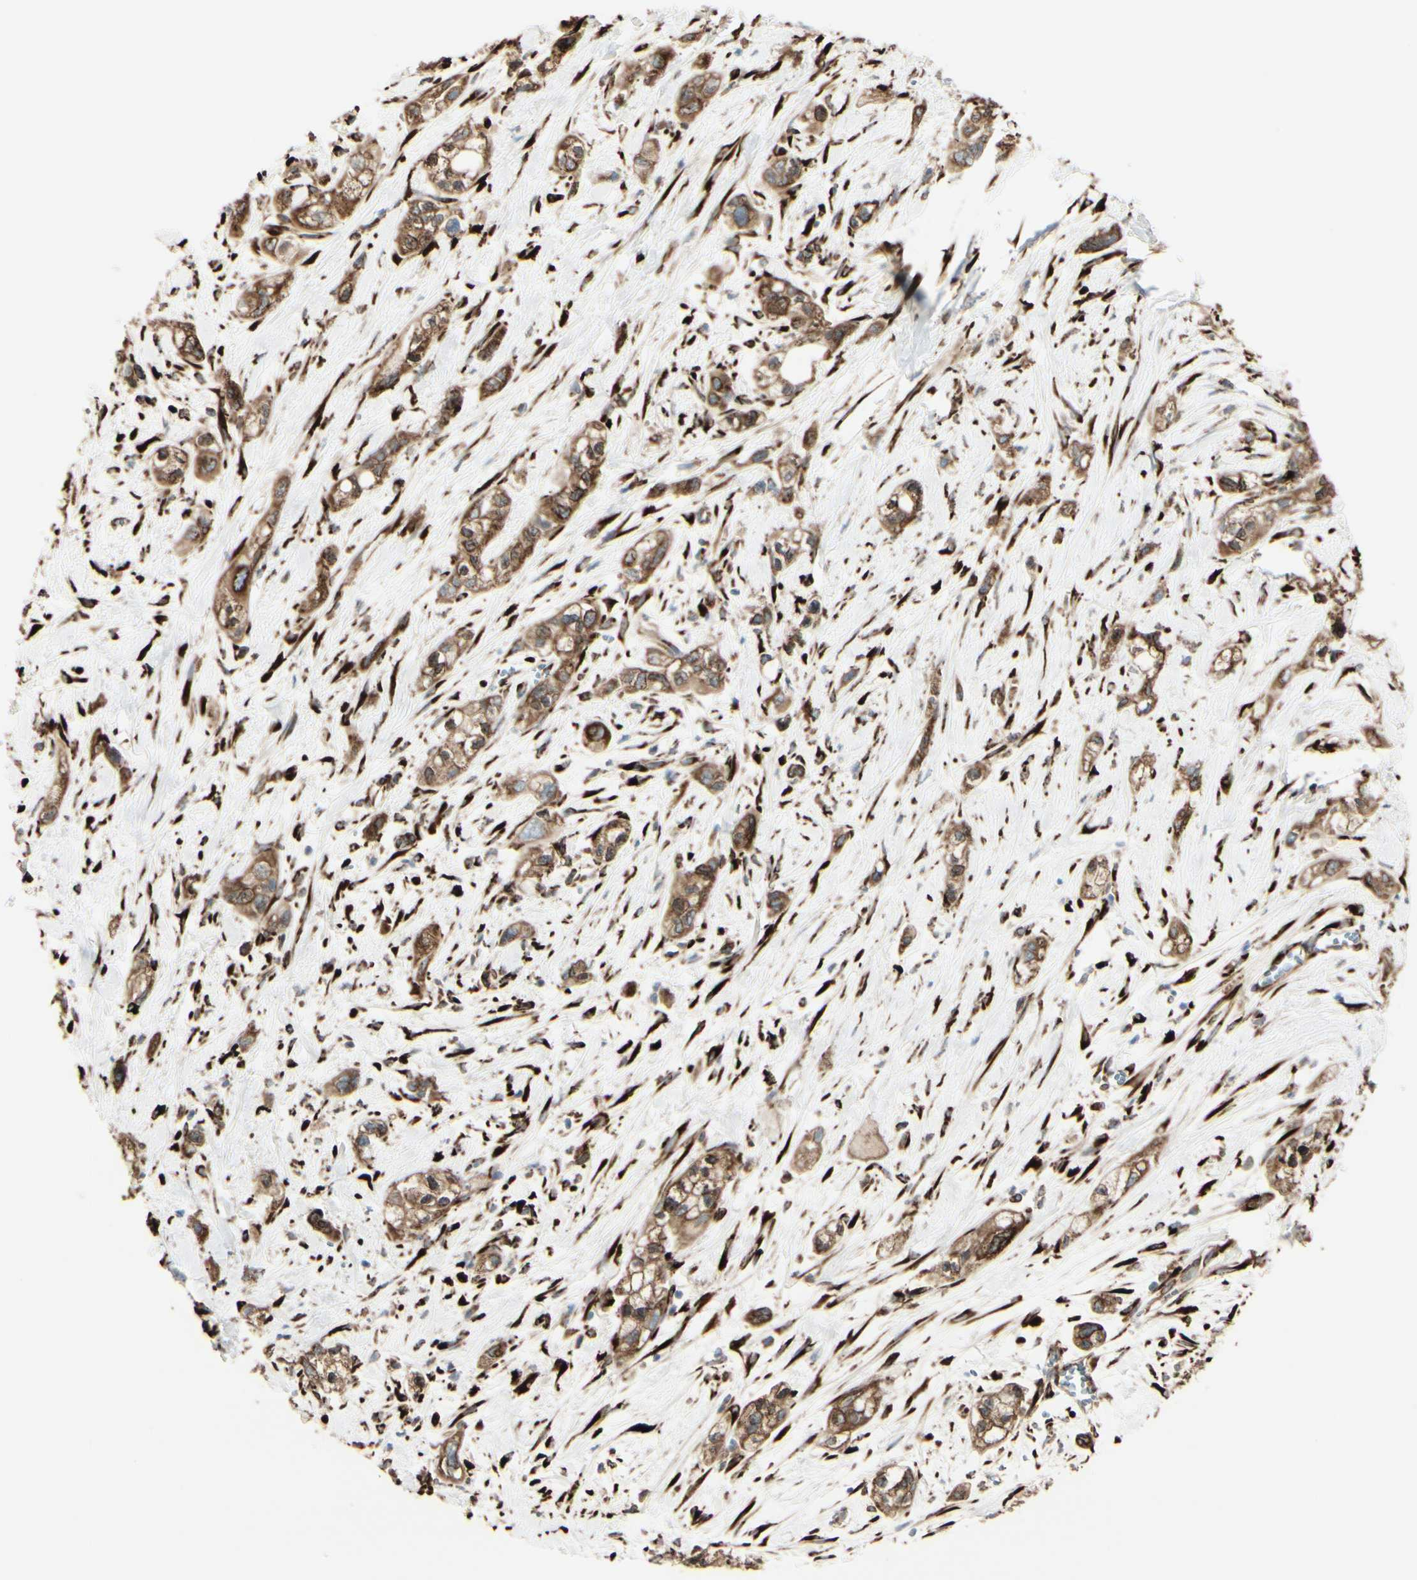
{"staining": {"intensity": "moderate", "quantity": ">75%", "location": "cytoplasmic/membranous"}, "tissue": "pancreatic cancer", "cell_type": "Tumor cells", "image_type": "cancer", "snomed": [{"axis": "morphology", "description": "Adenocarcinoma, NOS"}, {"axis": "topography", "description": "Pancreas"}], "caption": "Pancreatic cancer stained for a protein demonstrates moderate cytoplasmic/membranous positivity in tumor cells.", "gene": "RRBP1", "patient": {"sex": "male", "age": 74}}